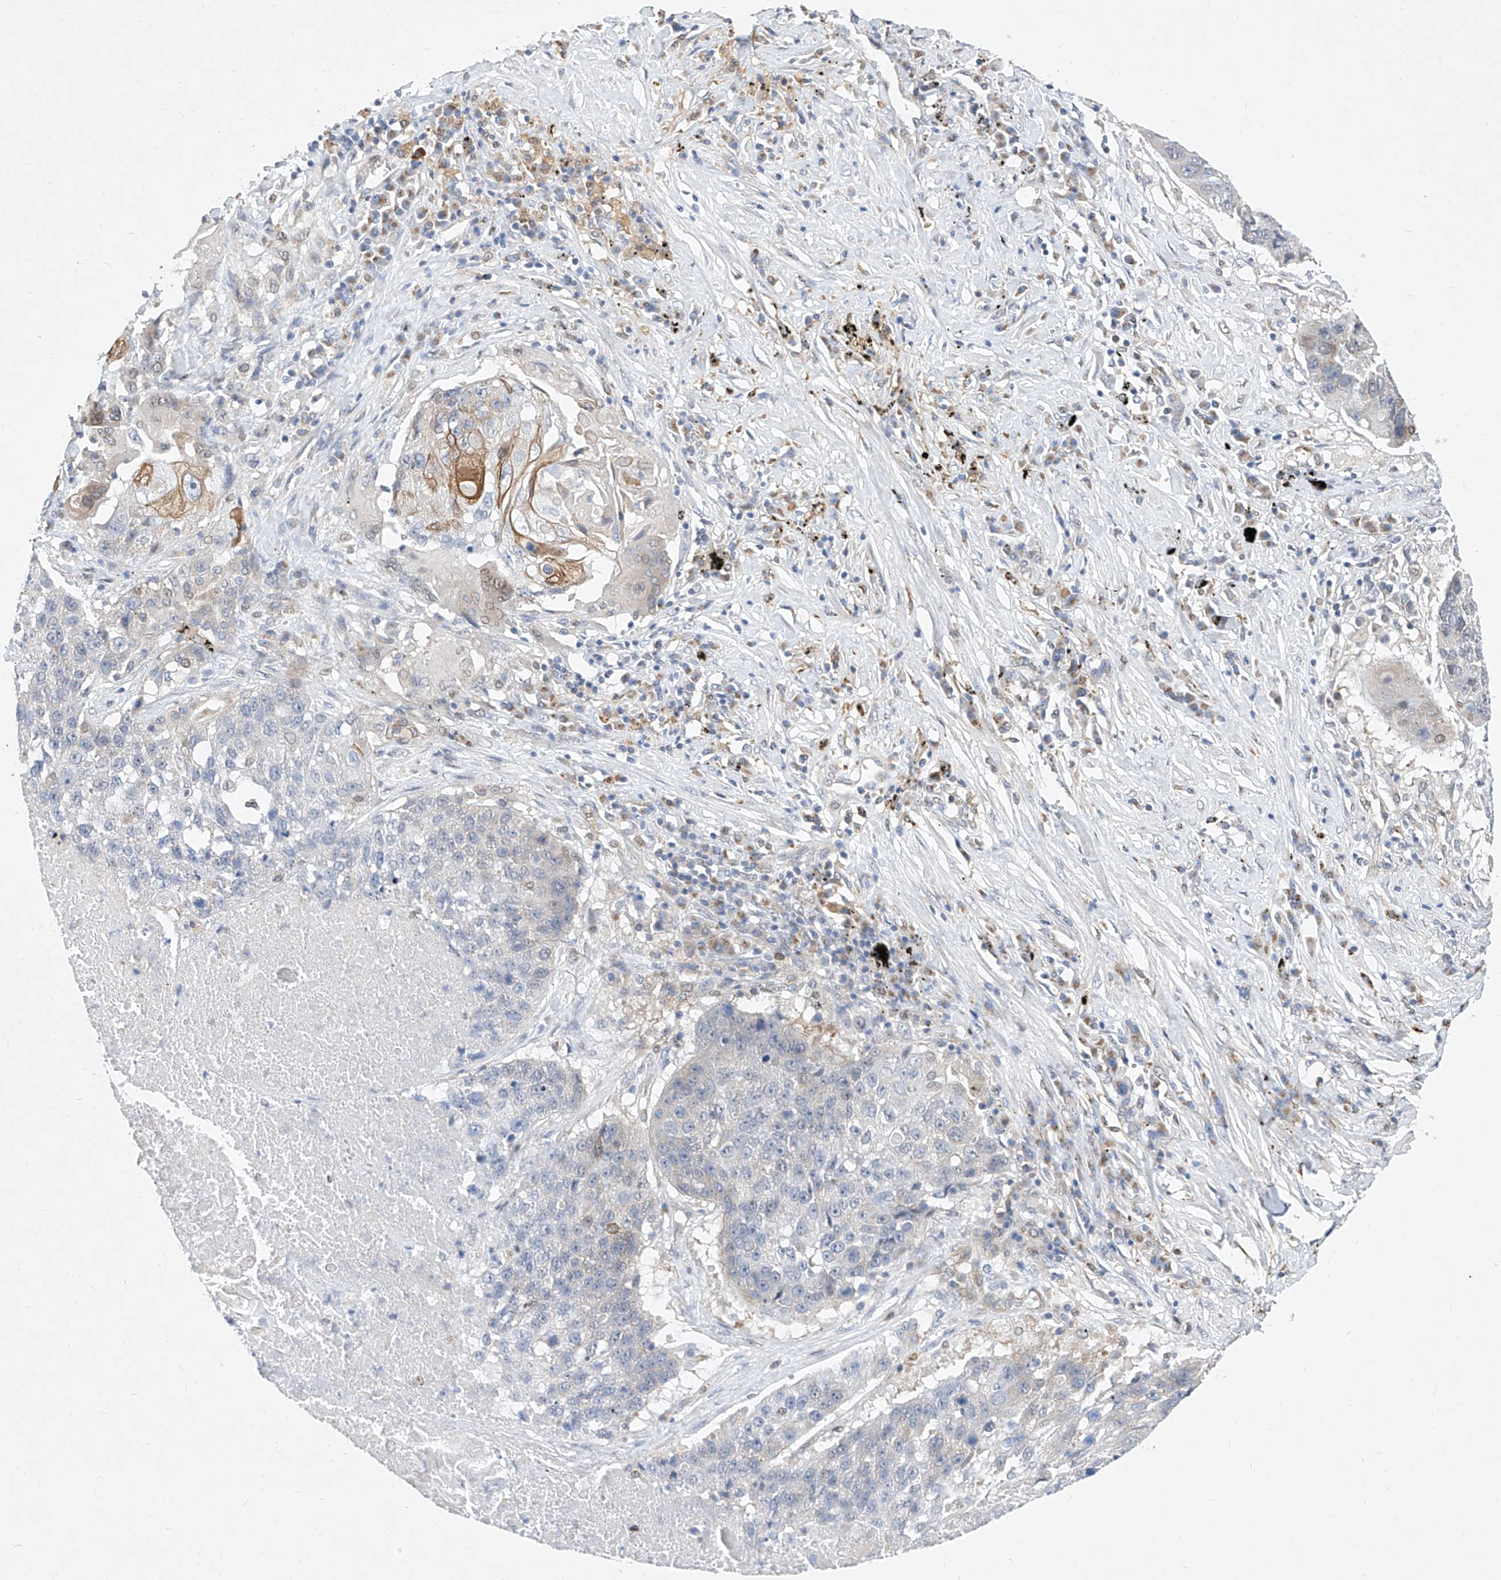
{"staining": {"intensity": "negative", "quantity": "none", "location": "none"}, "tissue": "lung cancer", "cell_type": "Tumor cells", "image_type": "cancer", "snomed": [{"axis": "morphology", "description": "Squamous cell carcinoma, NOS"}, {"axis": "topography", "description": "Lung"}], "caption": "This is an IHC micrograph of squamous cell carcinoma (lung). There is no staining in tumor cells.", "gene": "MX2", "patient": {"sex": "male", "age": 61}}